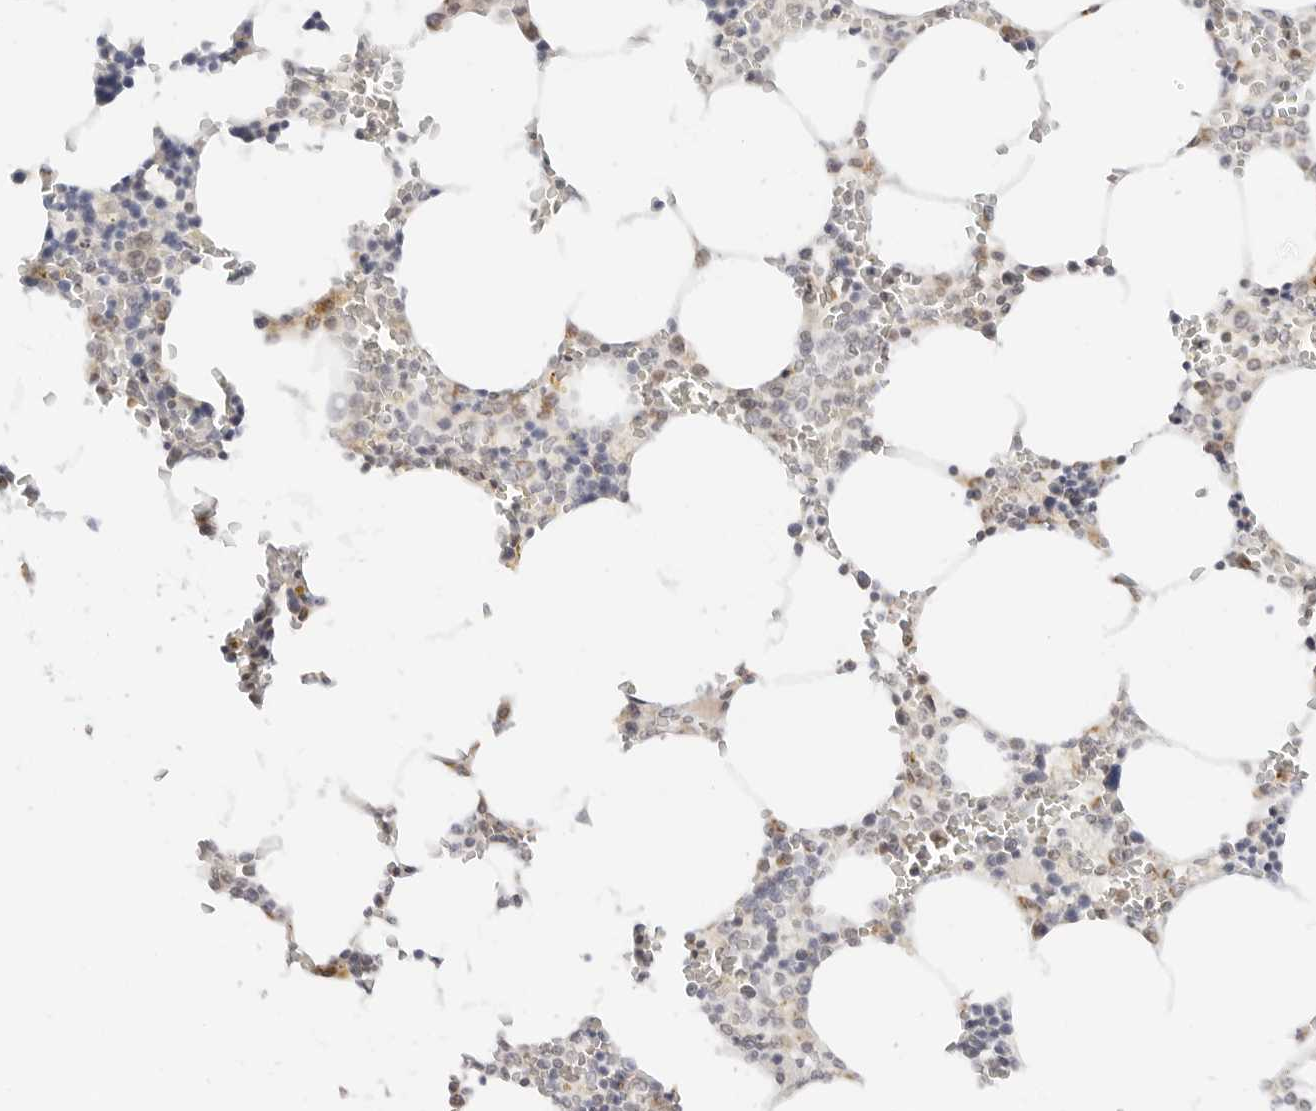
{"staining": {"intensity": "weak", "quantity": "<25%", "location": "nuclear"}, "tissue": "bone marrow", "cell_type": "Hematopoietic cells", "image_type": "normal", "snomed": [{"axis": "morphology", "description": "Normal tissue, NOS"}, {"axis": "topography", "description": "Bone marrow"}], "caption": "DAB (3,3'-diaminobenzidine) immunohistochemical staining of normal human bone marrow shows no significant expression in hematopoietic cells.", "gene": "GORAB", "patient": {"sex": "male", "age": 70}}